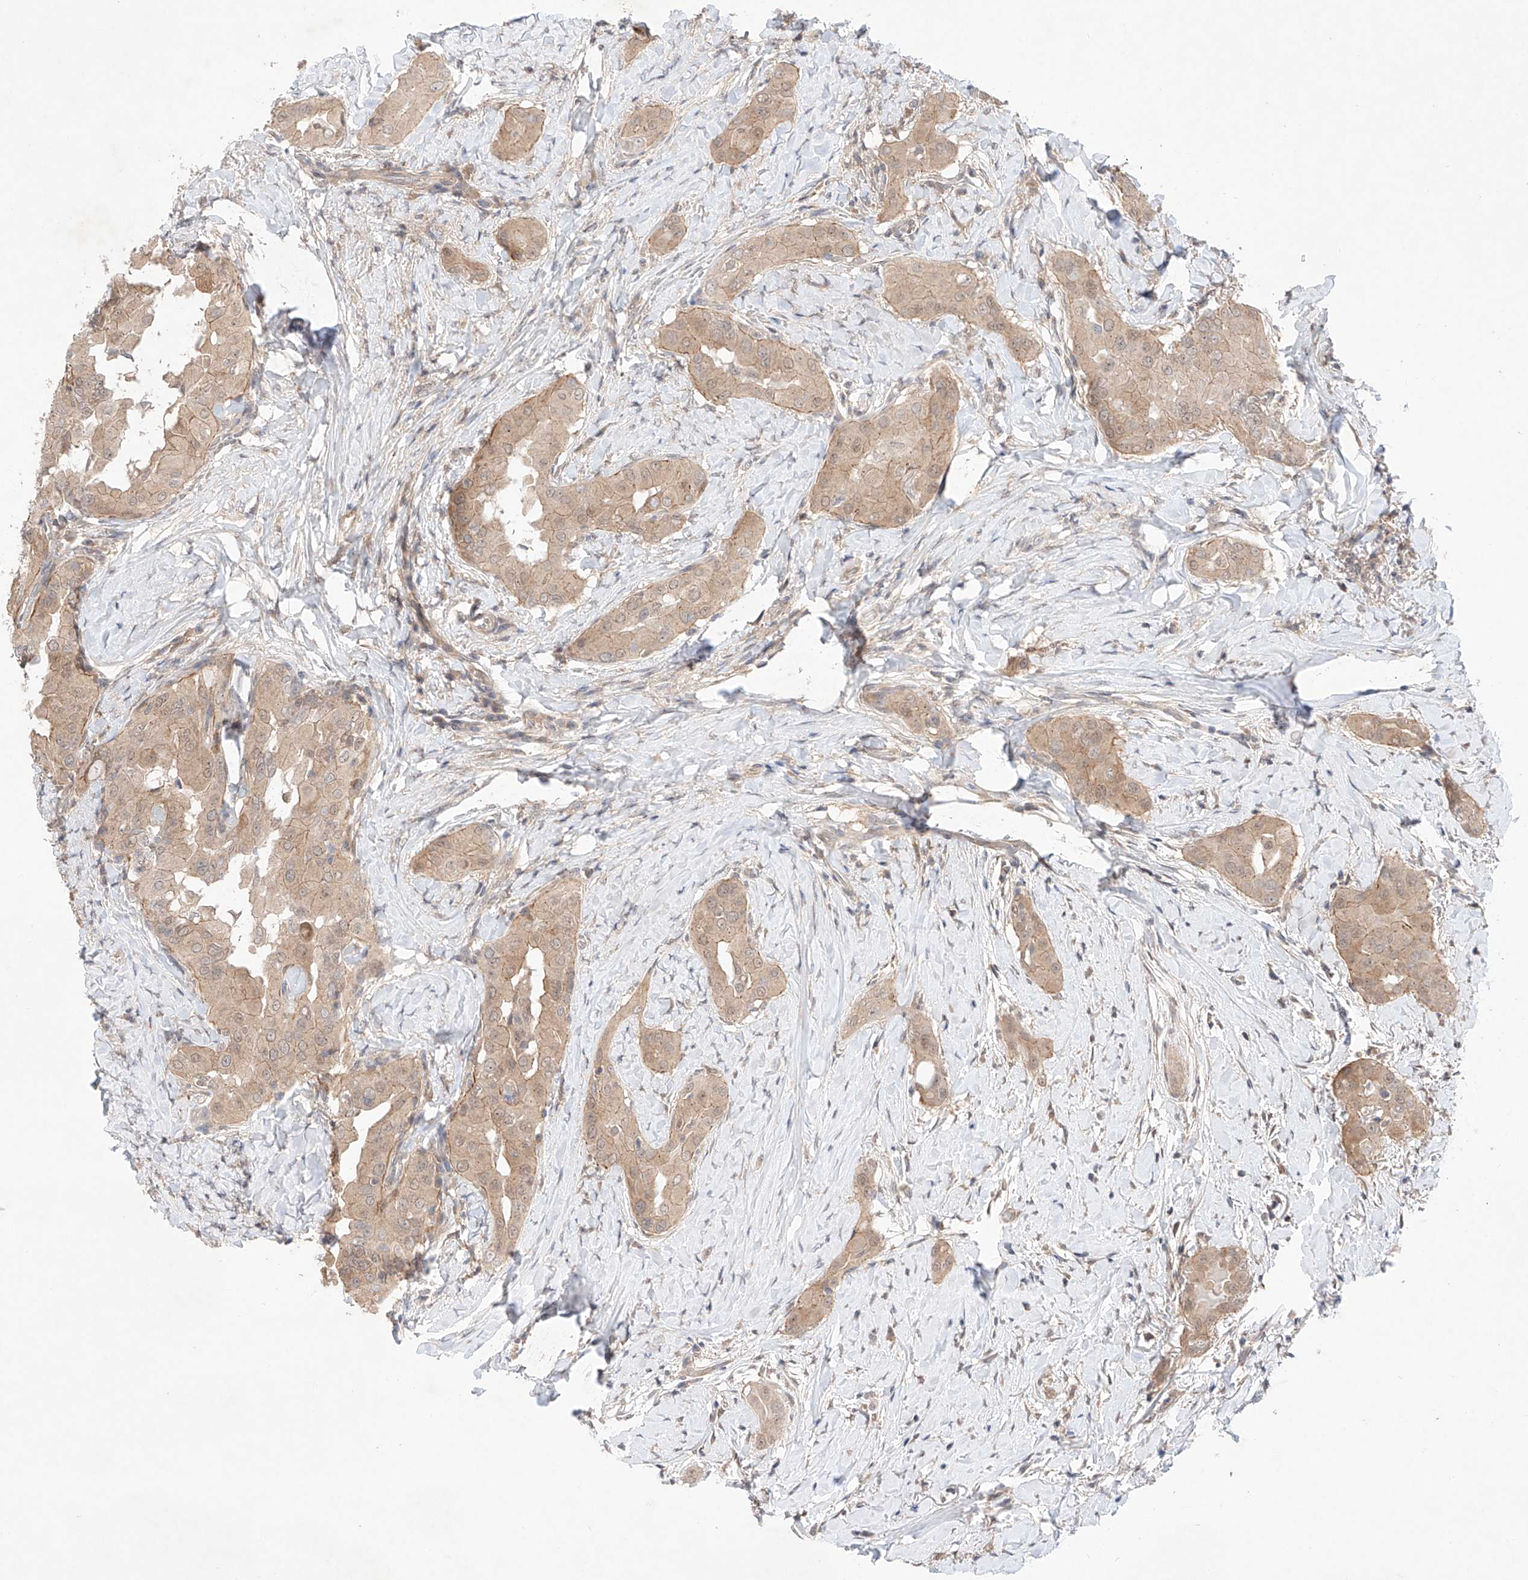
{"staining": {"intensity": "weak", "quantity": ">75%", "location": "cytoplasmic/membranous"}, "tissue": "thyroid cancer", "cell_type": "Tumor cells", "image_type": "cancer", "snomed": [{"axis": "morphology", "description": "Papillary adenocarcinoma, NOS"}, {"axis": "topography", "description": "Thyroid gland"}], "caption": "Brown immunohistochemical staining in thyroid cancer (papillary adenocarcinoma) displays weak cytoplasmic/membranous expression in about >75% of tumor cells.", "gene": "TSR2", "patient": {"sex": "male", "age": 33}}